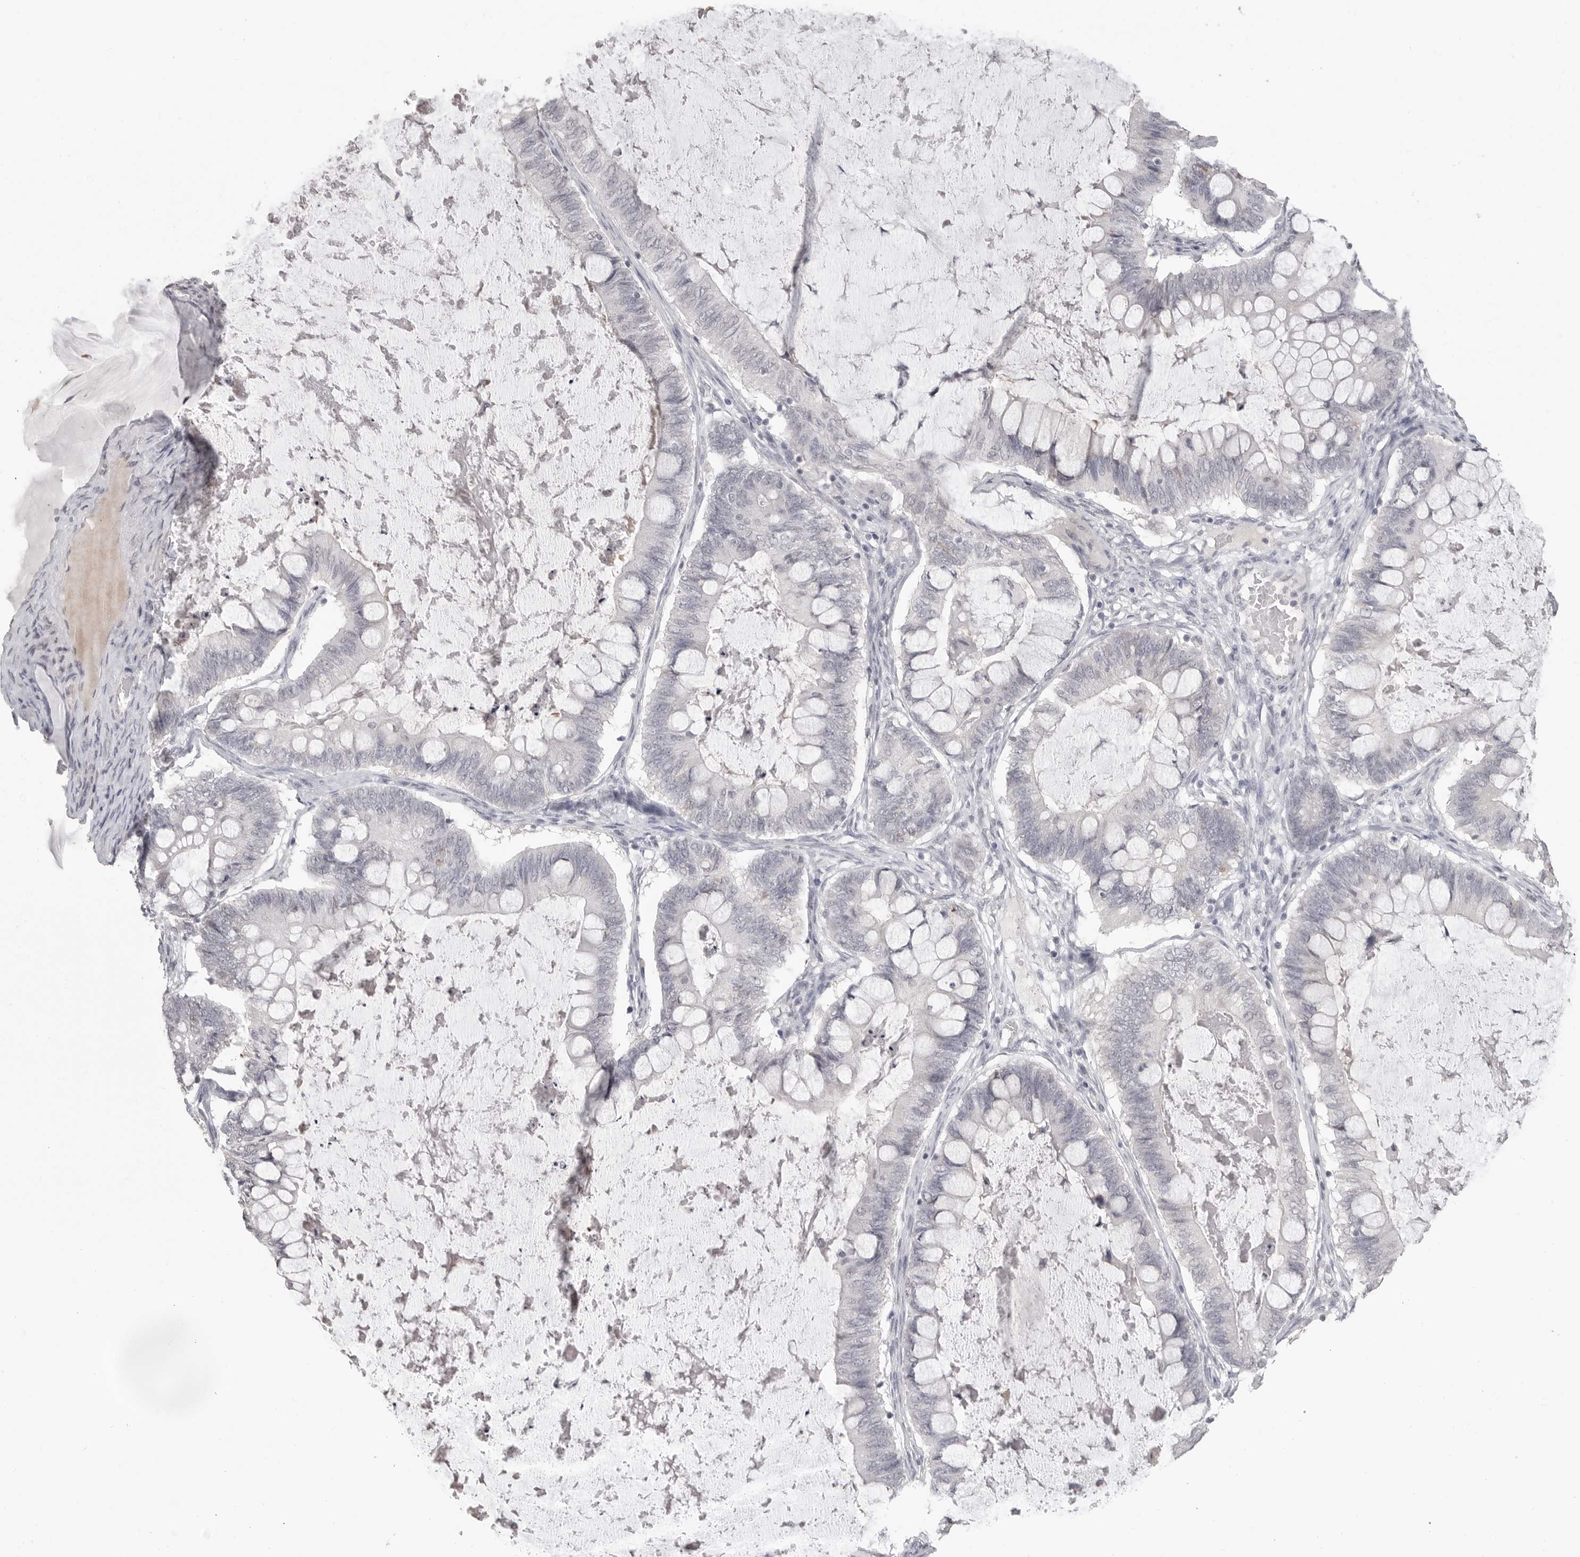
{"staining": {"intensity": "negative", "quantity": "none", "location": "none"}, "tissue": "ovarian cancer", "cell_type": "Tumor cells", "image_type": "cancer", "snomed": [{"axis": "morphology", "description": "Cystadenocarcinoma, mucinous, NOS"}, {"axis": "topography", "description": "Ovary"}], "caption": "Immunohistochemistry histopathology image of human ovarian cancer stained for a protein (brown), which reveals no staining in tumor cells.", "gene": "PRSS1", "patient": {"sex": "female", "age": 61}}